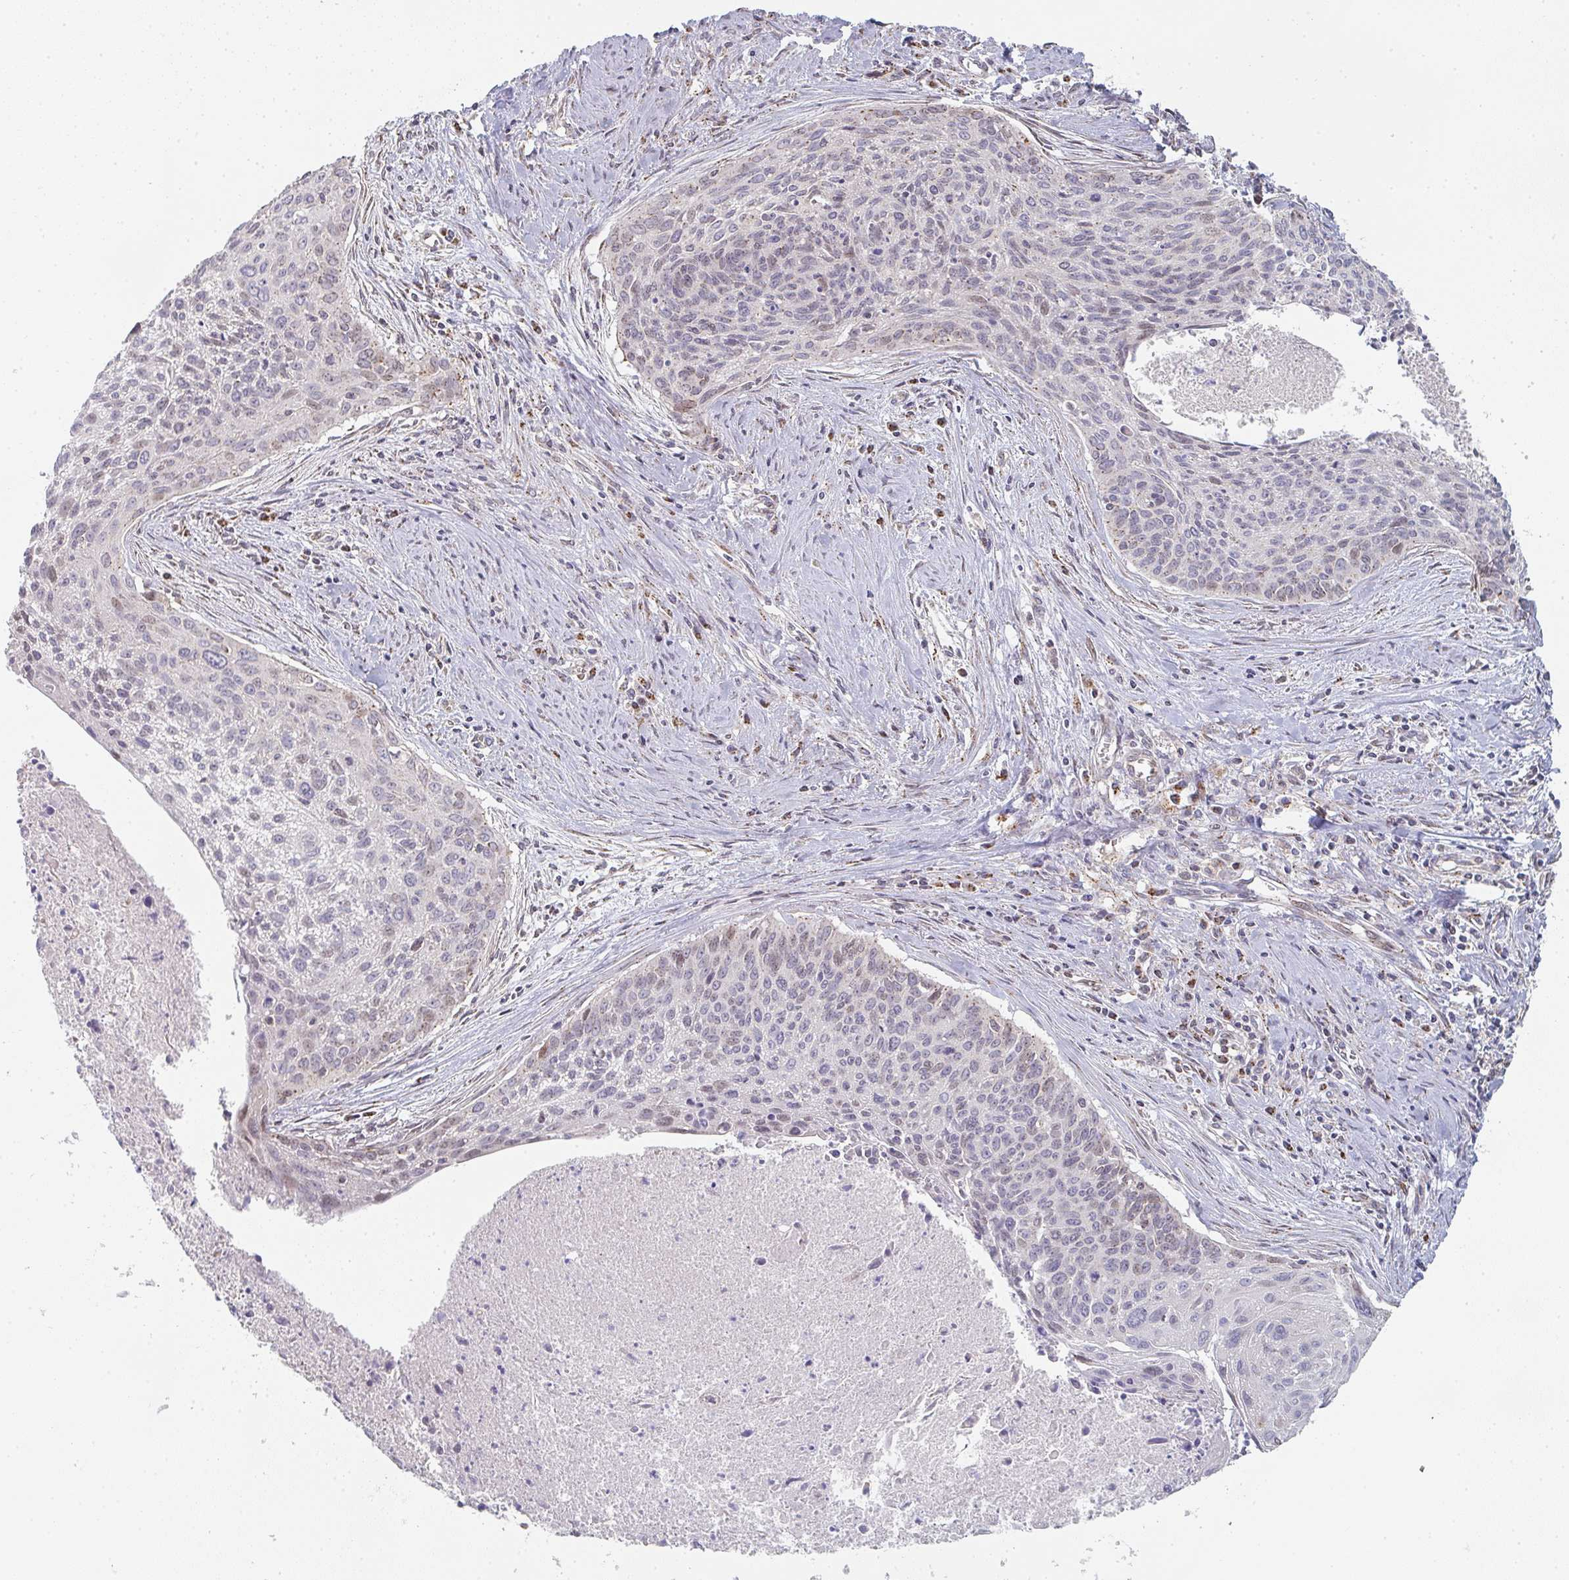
{"staining": {"intensity": "weak", "quantity": "<25%", "location": "nuclear"}, "tissue": "cervical cancer", "cell_type": "Tumor cells", "image_type": "cancer", "snomed": [{"axis": "morphology", "description": "Squamous cell carcinoma, NOS"}, {"axis": "topography", "description": "Cervix"}], "caption": "Protein analysis of cervical squamous cell carcinoma displays no significant staining in tumor cells.", "gene": "ZNF526", "patient": {"sex": "female", "age": 55}}